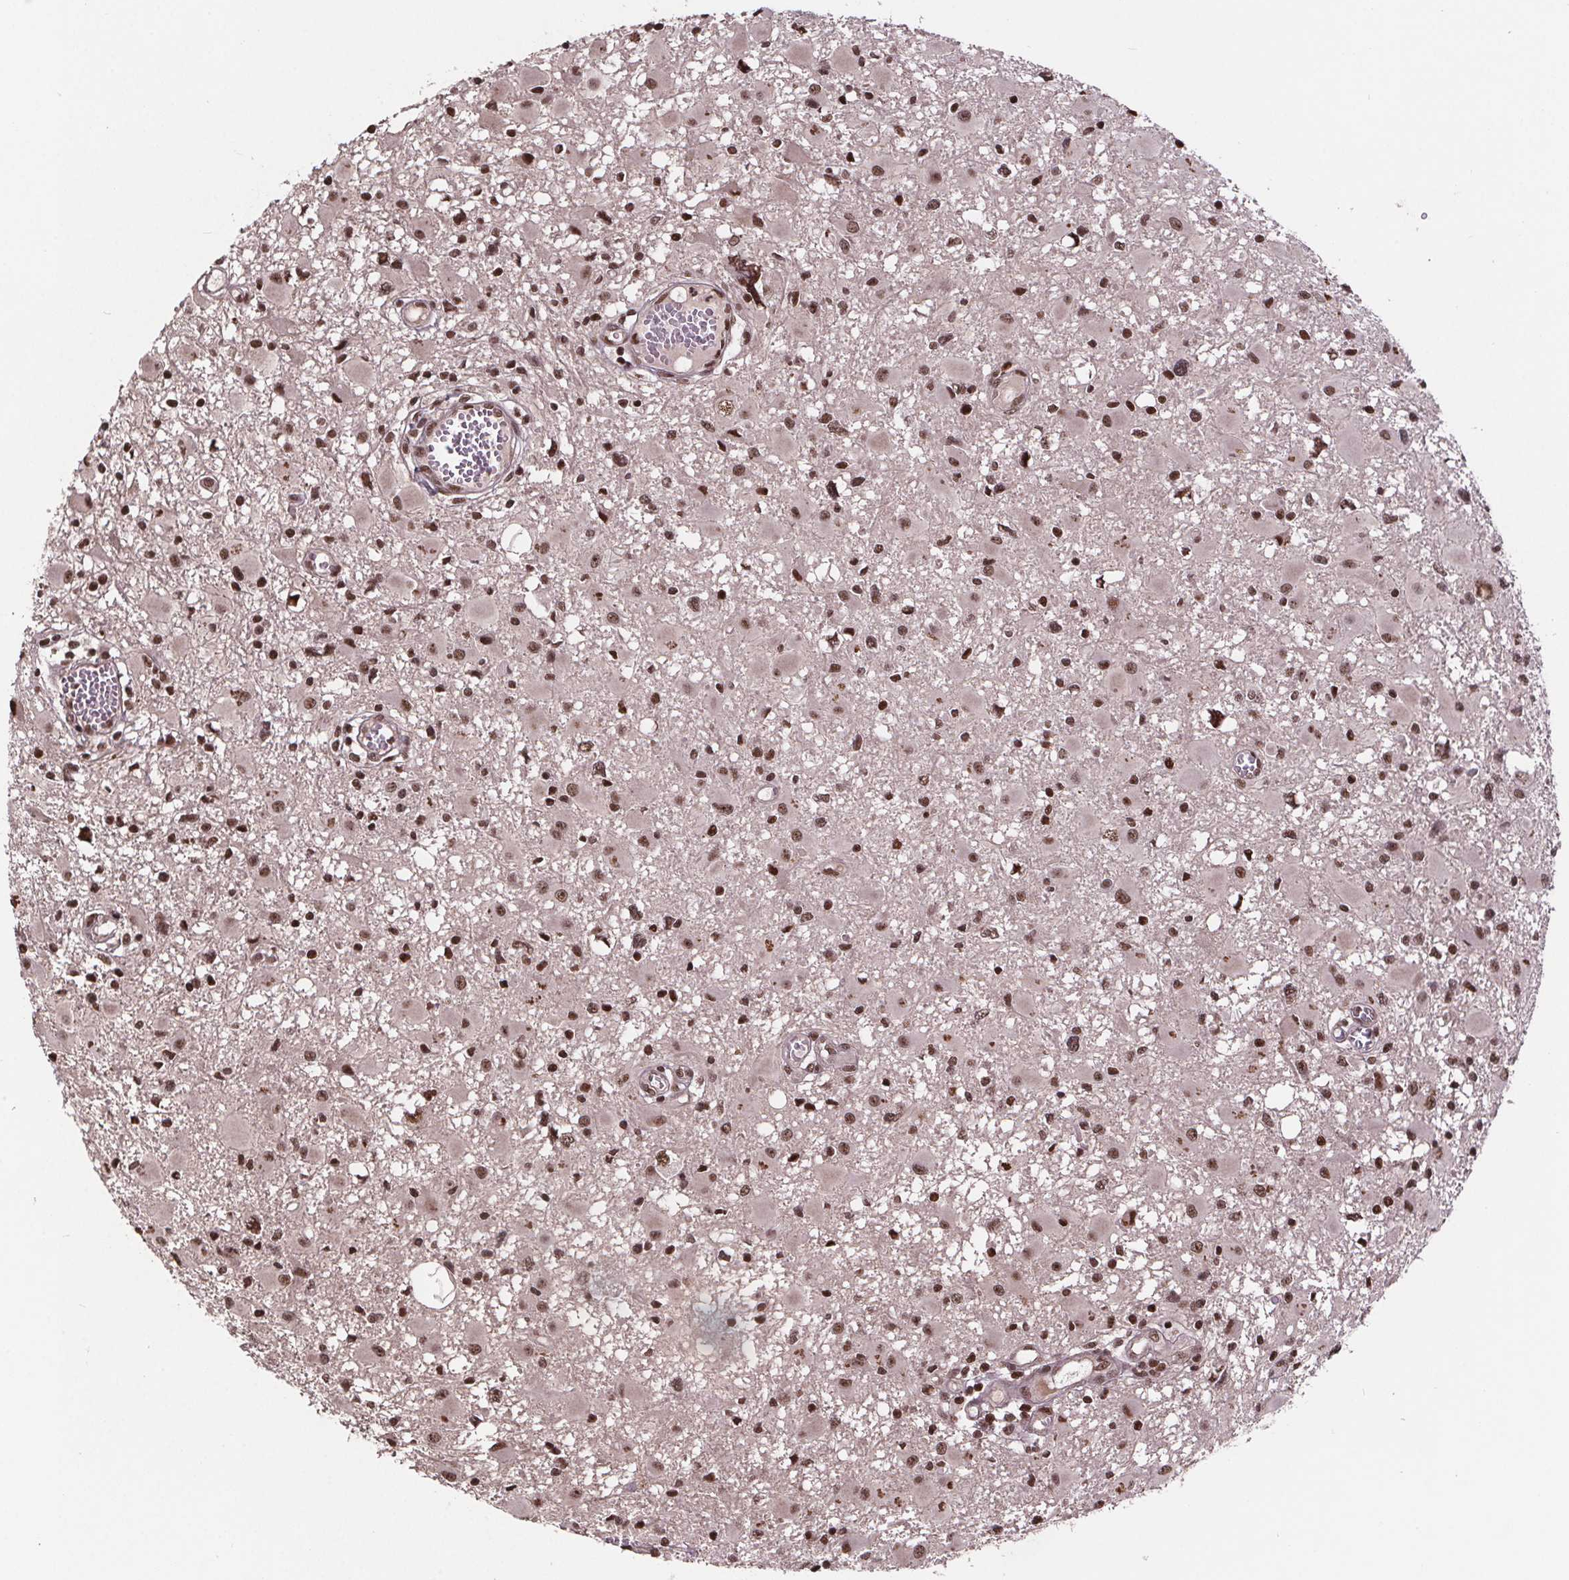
{"staining": {"intensity": "moderate", "quantity": ">75%", "location": "nuclear"}, "tissue": "glioma", "cell_type": "Tumor cells", "image_type": "cancer", "snomed": [{"axis": "morphology", "description": "Glioma, malignant, High grade"}, {"axis": "topography", "description": "Brain"}], "caption": "Malignant glioma (high-grade) stained for a protein shows moderate nuclear positivity in tumor cells. The staining was performed using DAB, with brown indicating positive protein expression. Nuclei are stained blue with hematoxylin.", "gene": "JARID2", "patient": {"sex": "male", "age": 54}}